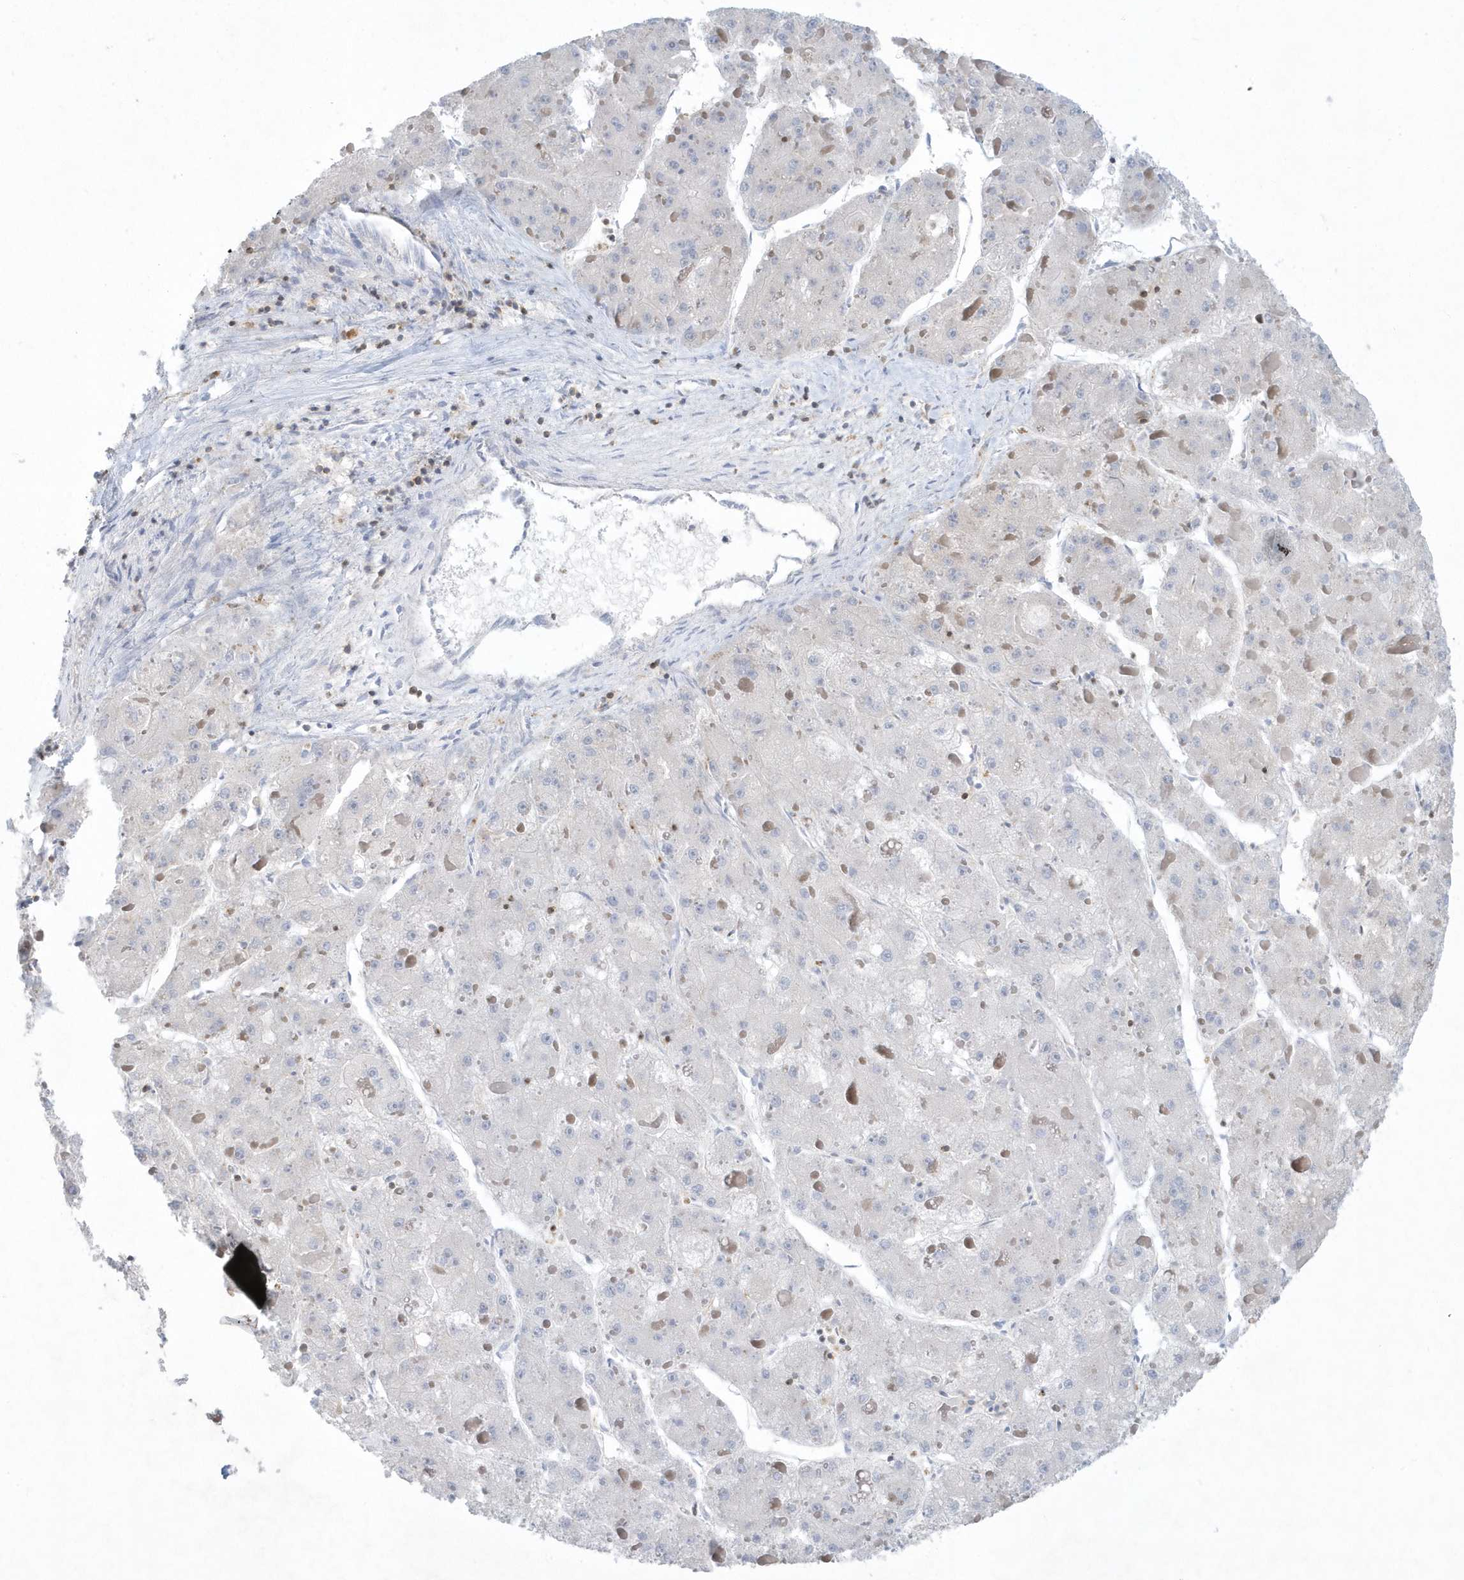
{"staining": {"intensity": "negative", "quantity": "none", "location": "none"}, "tissue": "liver cancer", "cell_type": "Tumor cells", "image_type": "cancer", "snomed": [{"axis": "morphology", "description": "Carcinoma, Hepatocellular, NOS"}, {"axis": "topography", "description": "Liver"}], "caption": "This is an immunohistochemistry (IHC) image of hepatocellular carcinoma (liver). There is no expression in tumor cells.", "gene": "PSD4", "patient": {"sex": "female", "age": 73}}